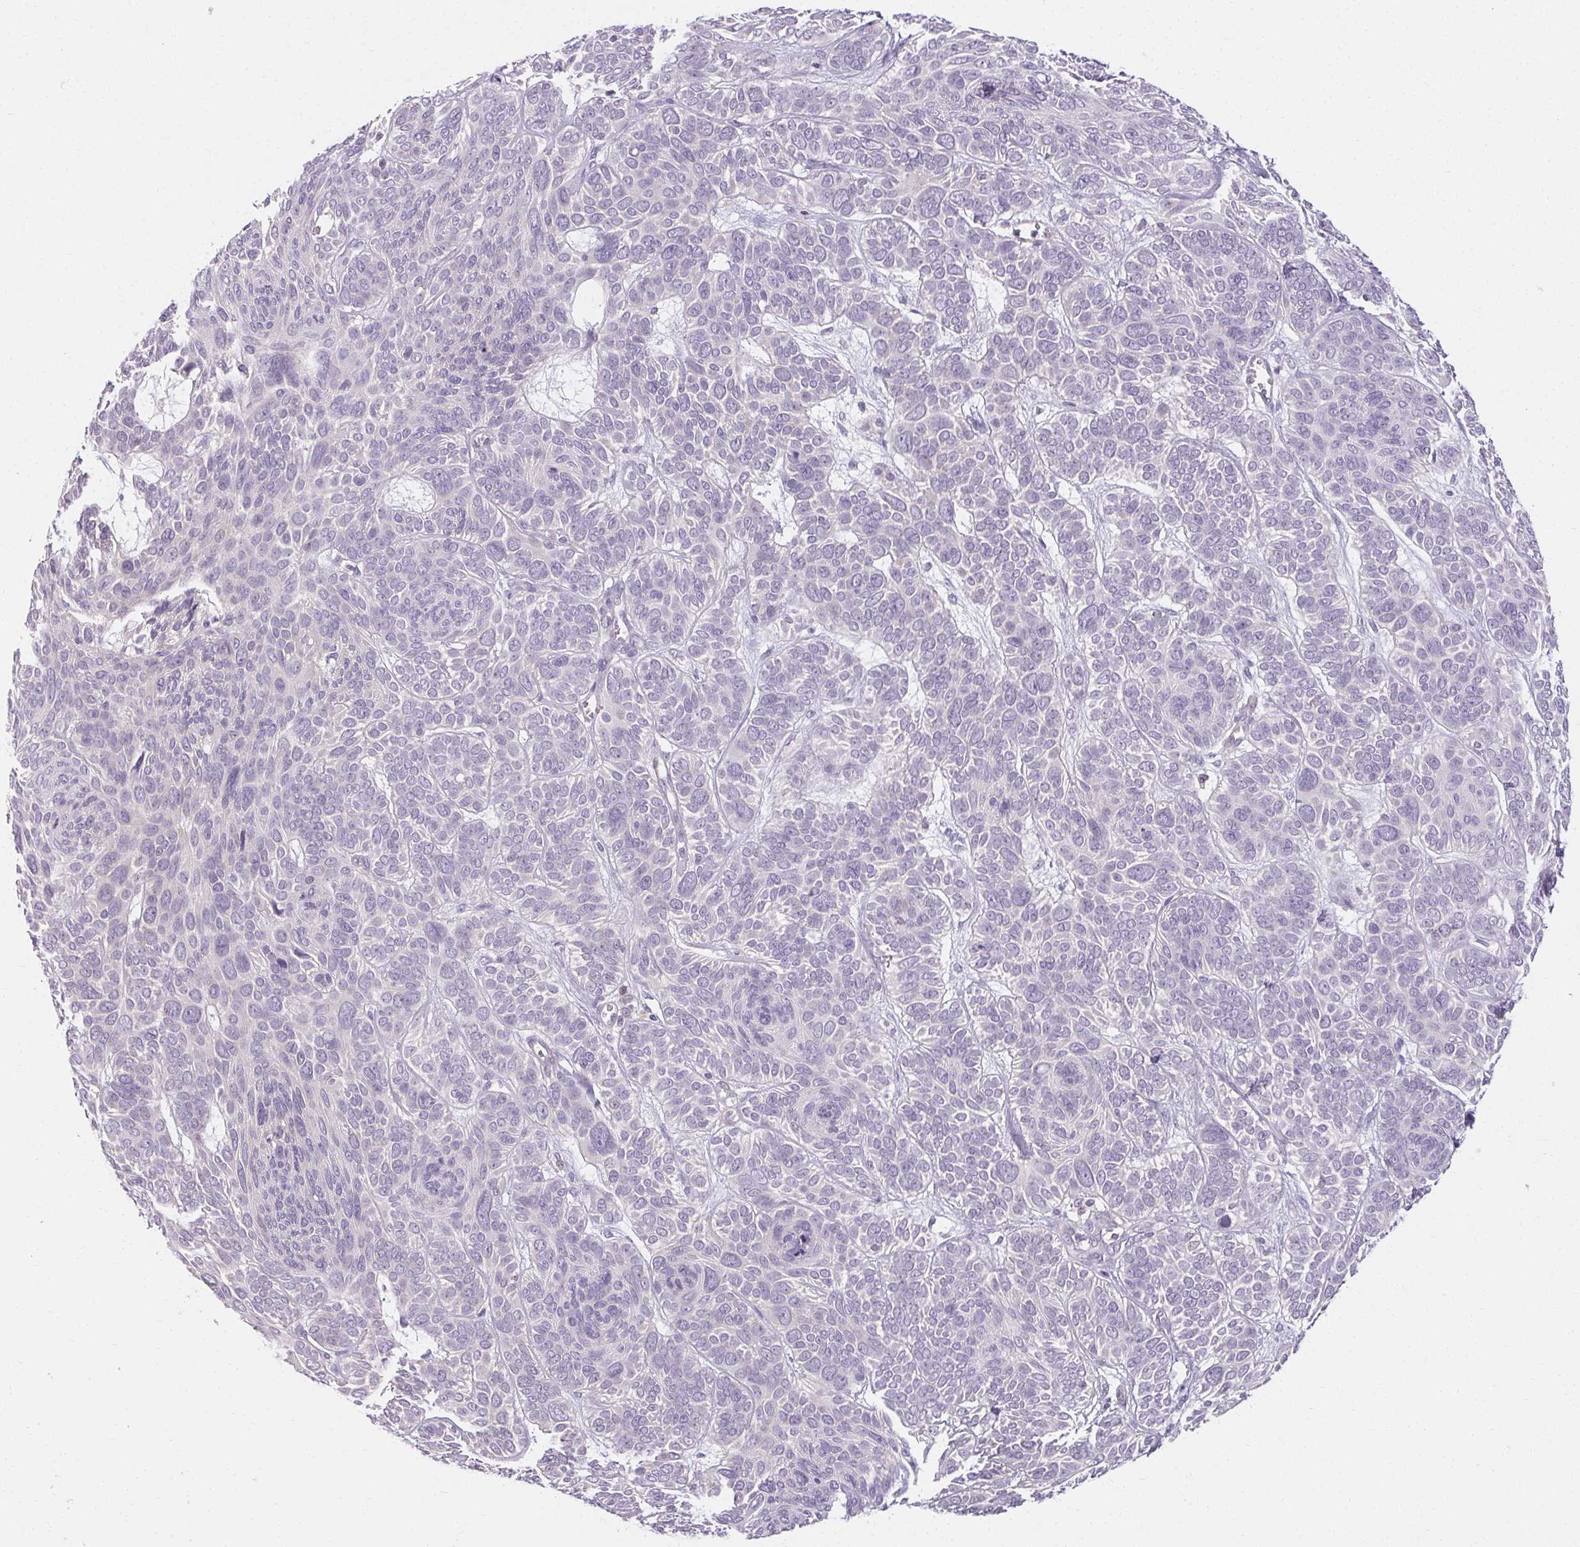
{"staining": {"intensity": "negative", "quantity": "none", "location": "none"}, "tissue": "skin cancer", "cell_type": "Tumor cells", "image_type": "cancer", "snomed": [{"axis": "morphology", "description": "Basal cell carcinoma"}, {"axis": "topography", "description": "Skin"}, {"axis": "topography", "description": "Skin of face"}], "caption": "IHC image of neoplastic tissue: human skin cancer stained with DAB (3,3'-diaminobenzidine) exhibits no significant protein staining in tumor cells.", "gene": "TMEM52B", "patient": {"sex": "male", "age": 73}}